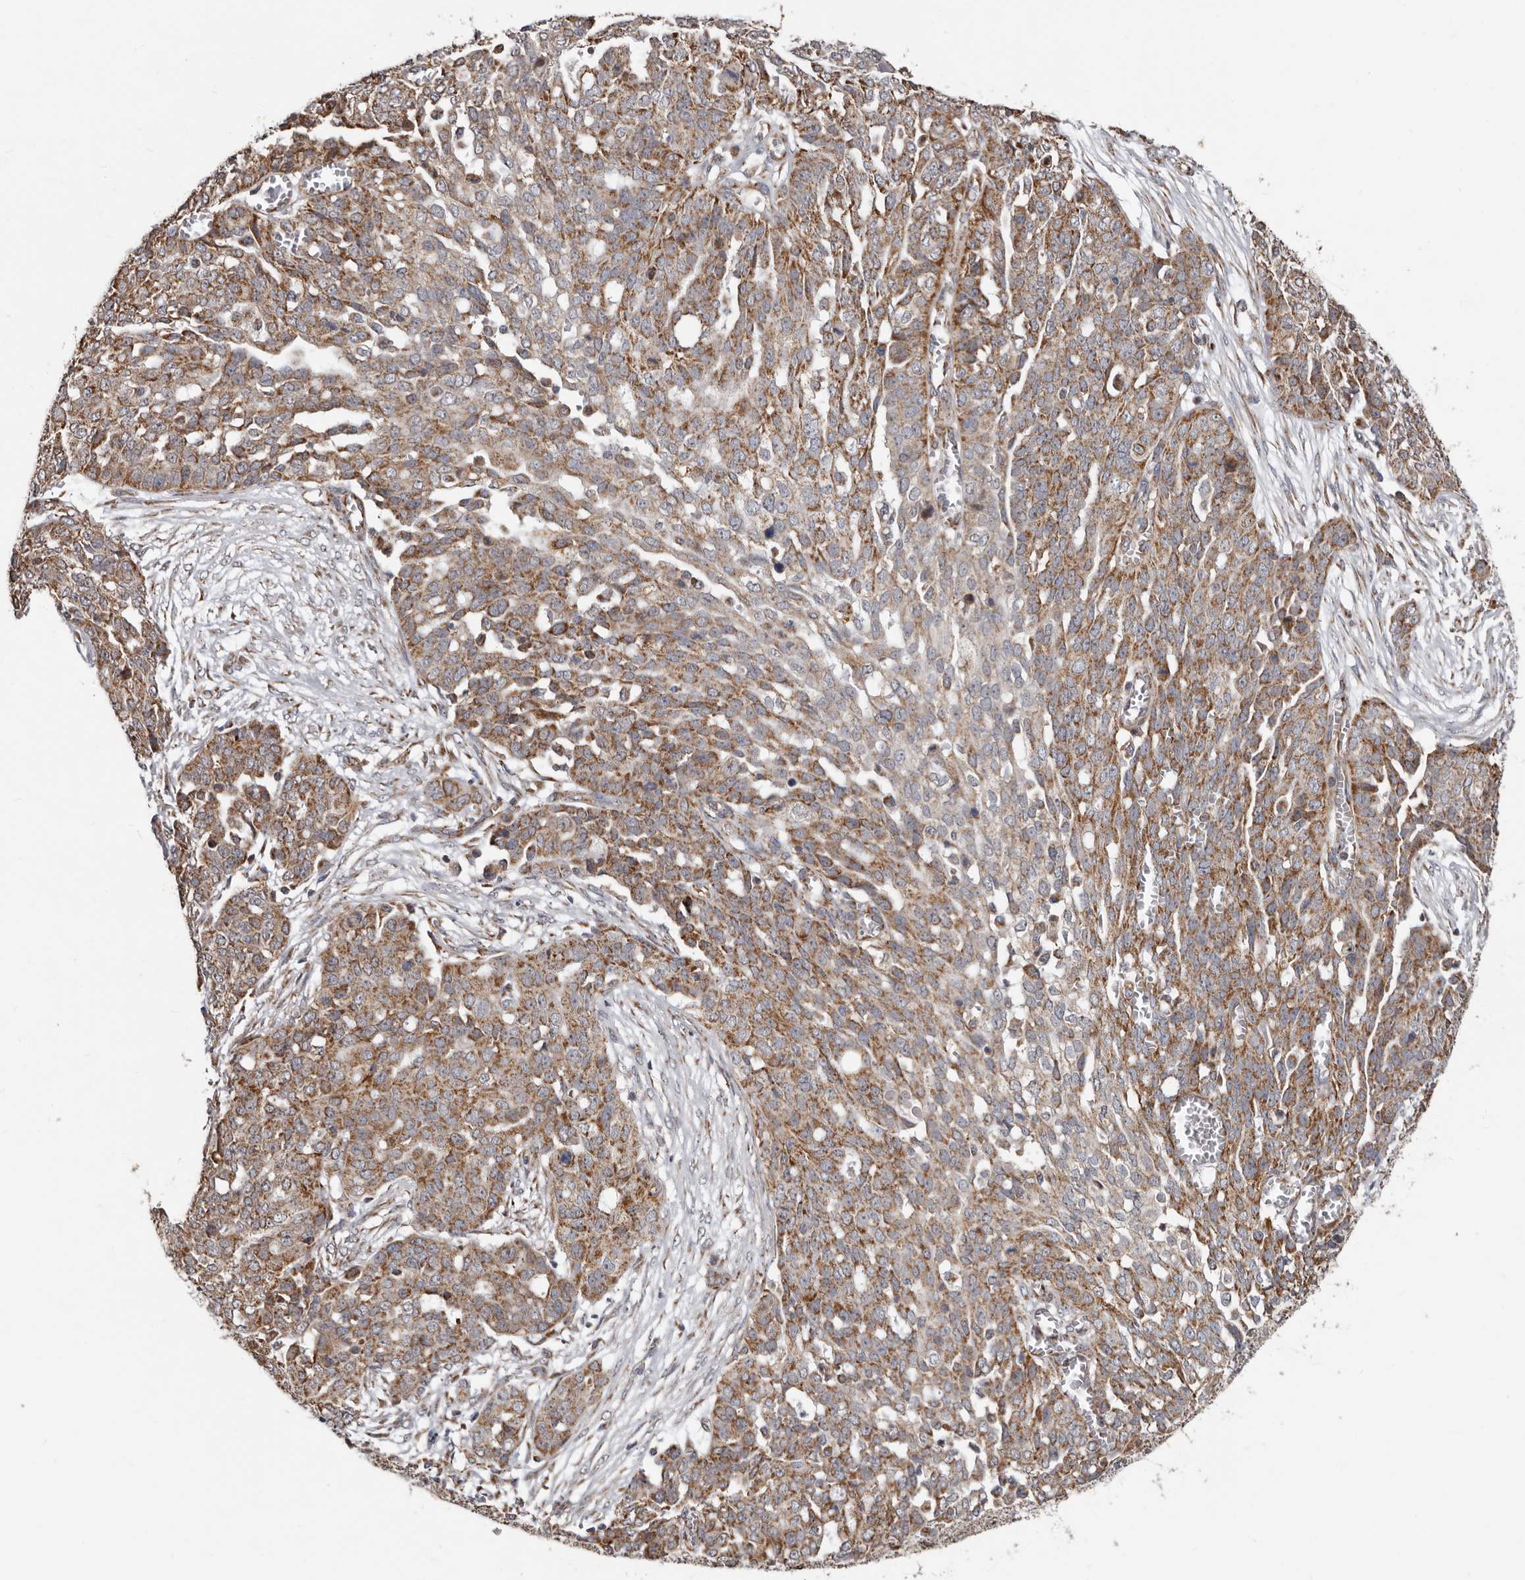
{"staining": {"intensity": "moderate", "quantity": ">75%", "location": "cytoplasmic/membranous"}, "tissue": "ovarian cancer", "cell_type": "Tumor cells", "image_type": "cancer", "snomed": [{"axis": "morphology", "description": "Cystadenocarcinoma, serous, NOS"}, {"axis": "topography", "description": "Soft tissue"}, {"axis": "topography", "description": "Ovary"}], "caption": "This photomicrograph exhibits ovarian cancer (serous cystadenocarcinoma) stained with IHC to label a protein in brown. The cytoplasmic/membranous of tumor cells show moderate positivity for the protein. Nuclei are counter-stained blue.", "gene": "MRPL18", "patient": {"sex": "female", "age": 57}}